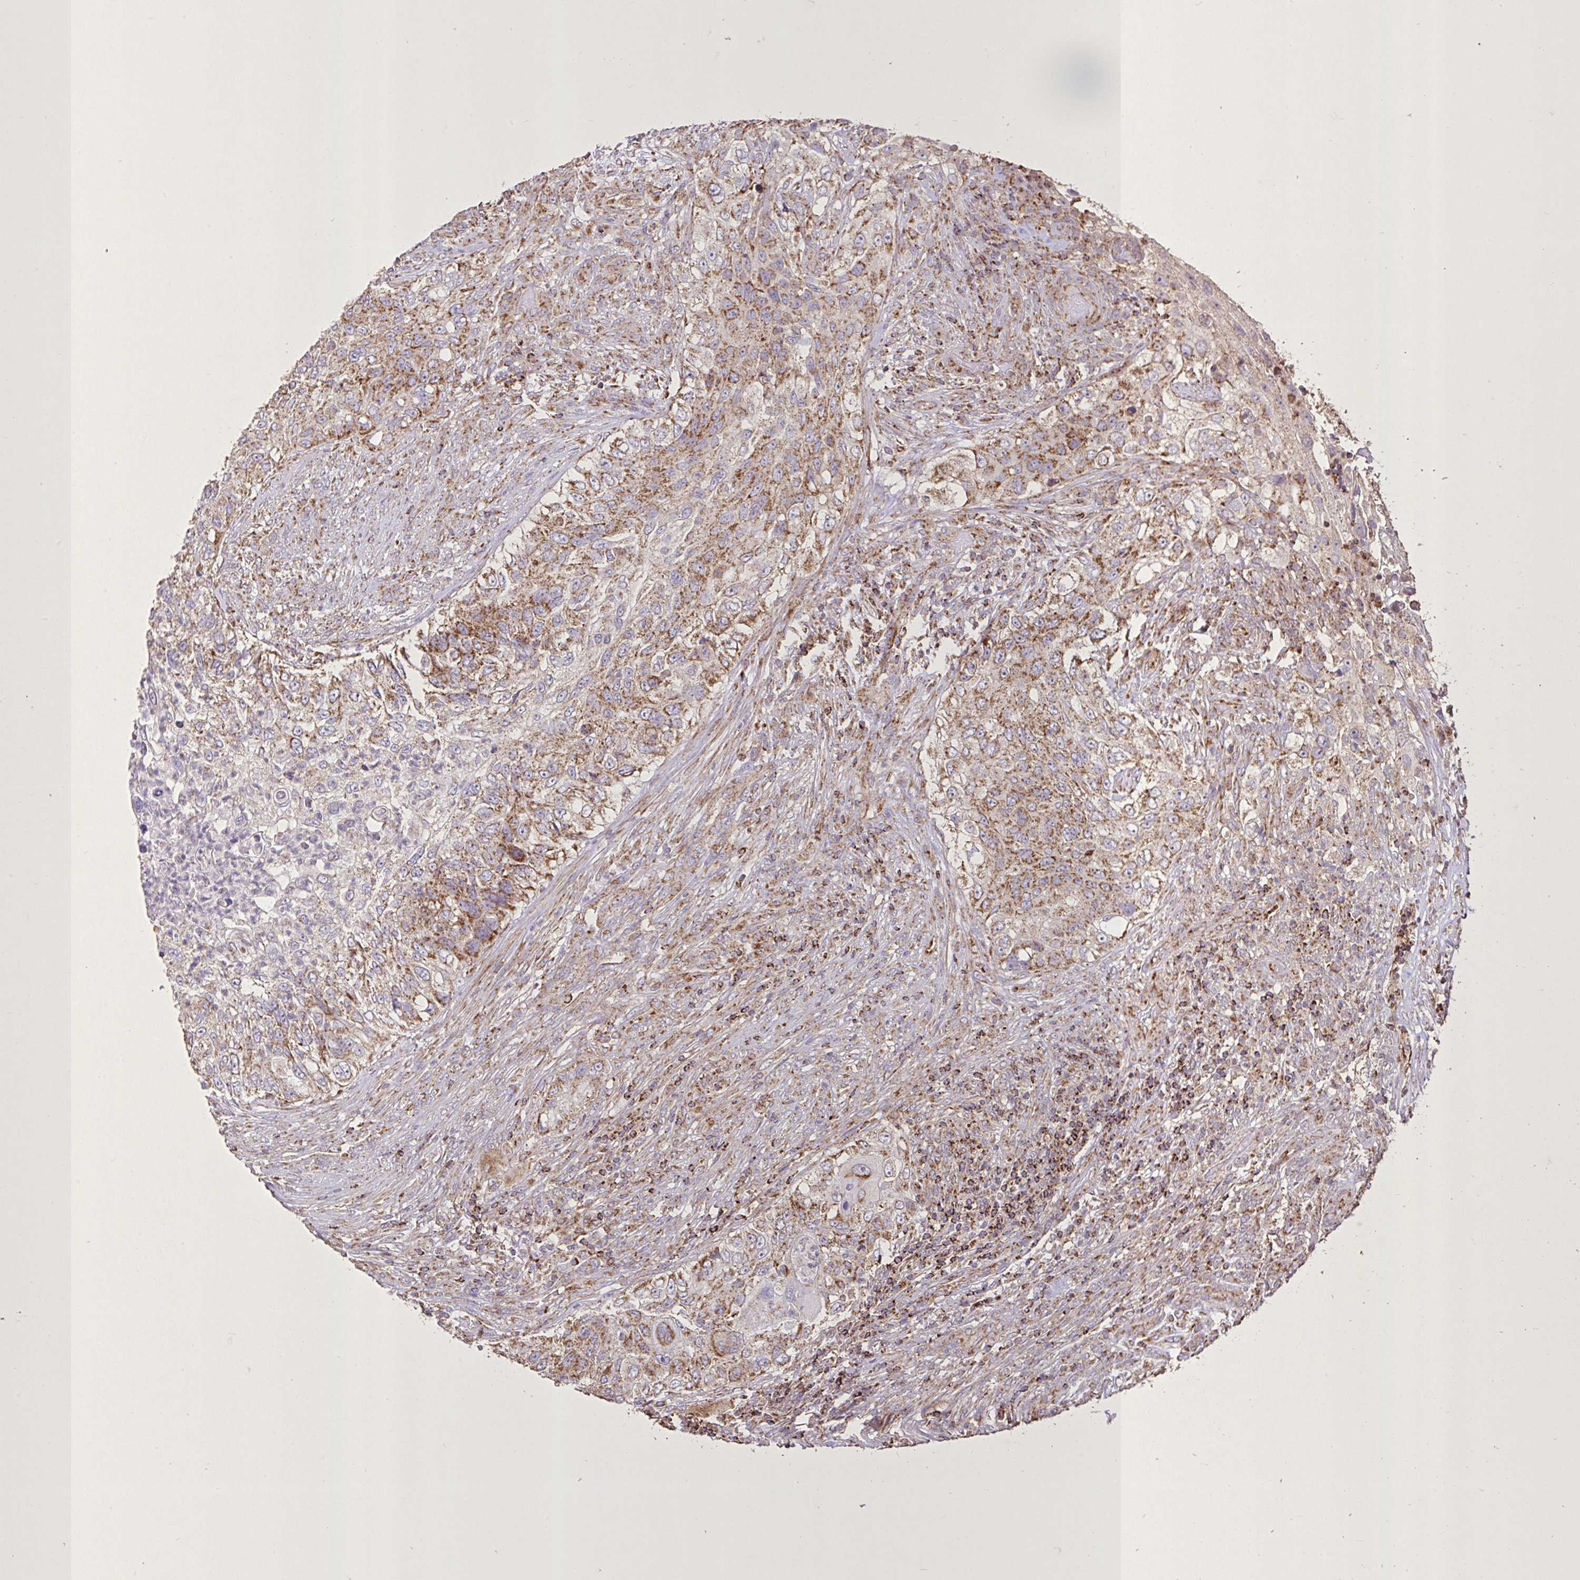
{"staining": {"intensity": "moderate", "quantity": ">75%", "location": "cytoplasmic/membranous"}, "tissue": "urothelial cancer", "cell_type": "Tumor cells", "image_type": "cancer", "snomed": [{"axis": "morphology", "description": "Urothelial carcinoma, High grade"}, {"axis": "topography", "description": "Urinary bladder"}], "caption": "Human urothelial cancer stained with a protein marker exhibits moderate staining in tumor cells.", "gene": "AGK", "patient": {"sex": "female", "age": 60}}